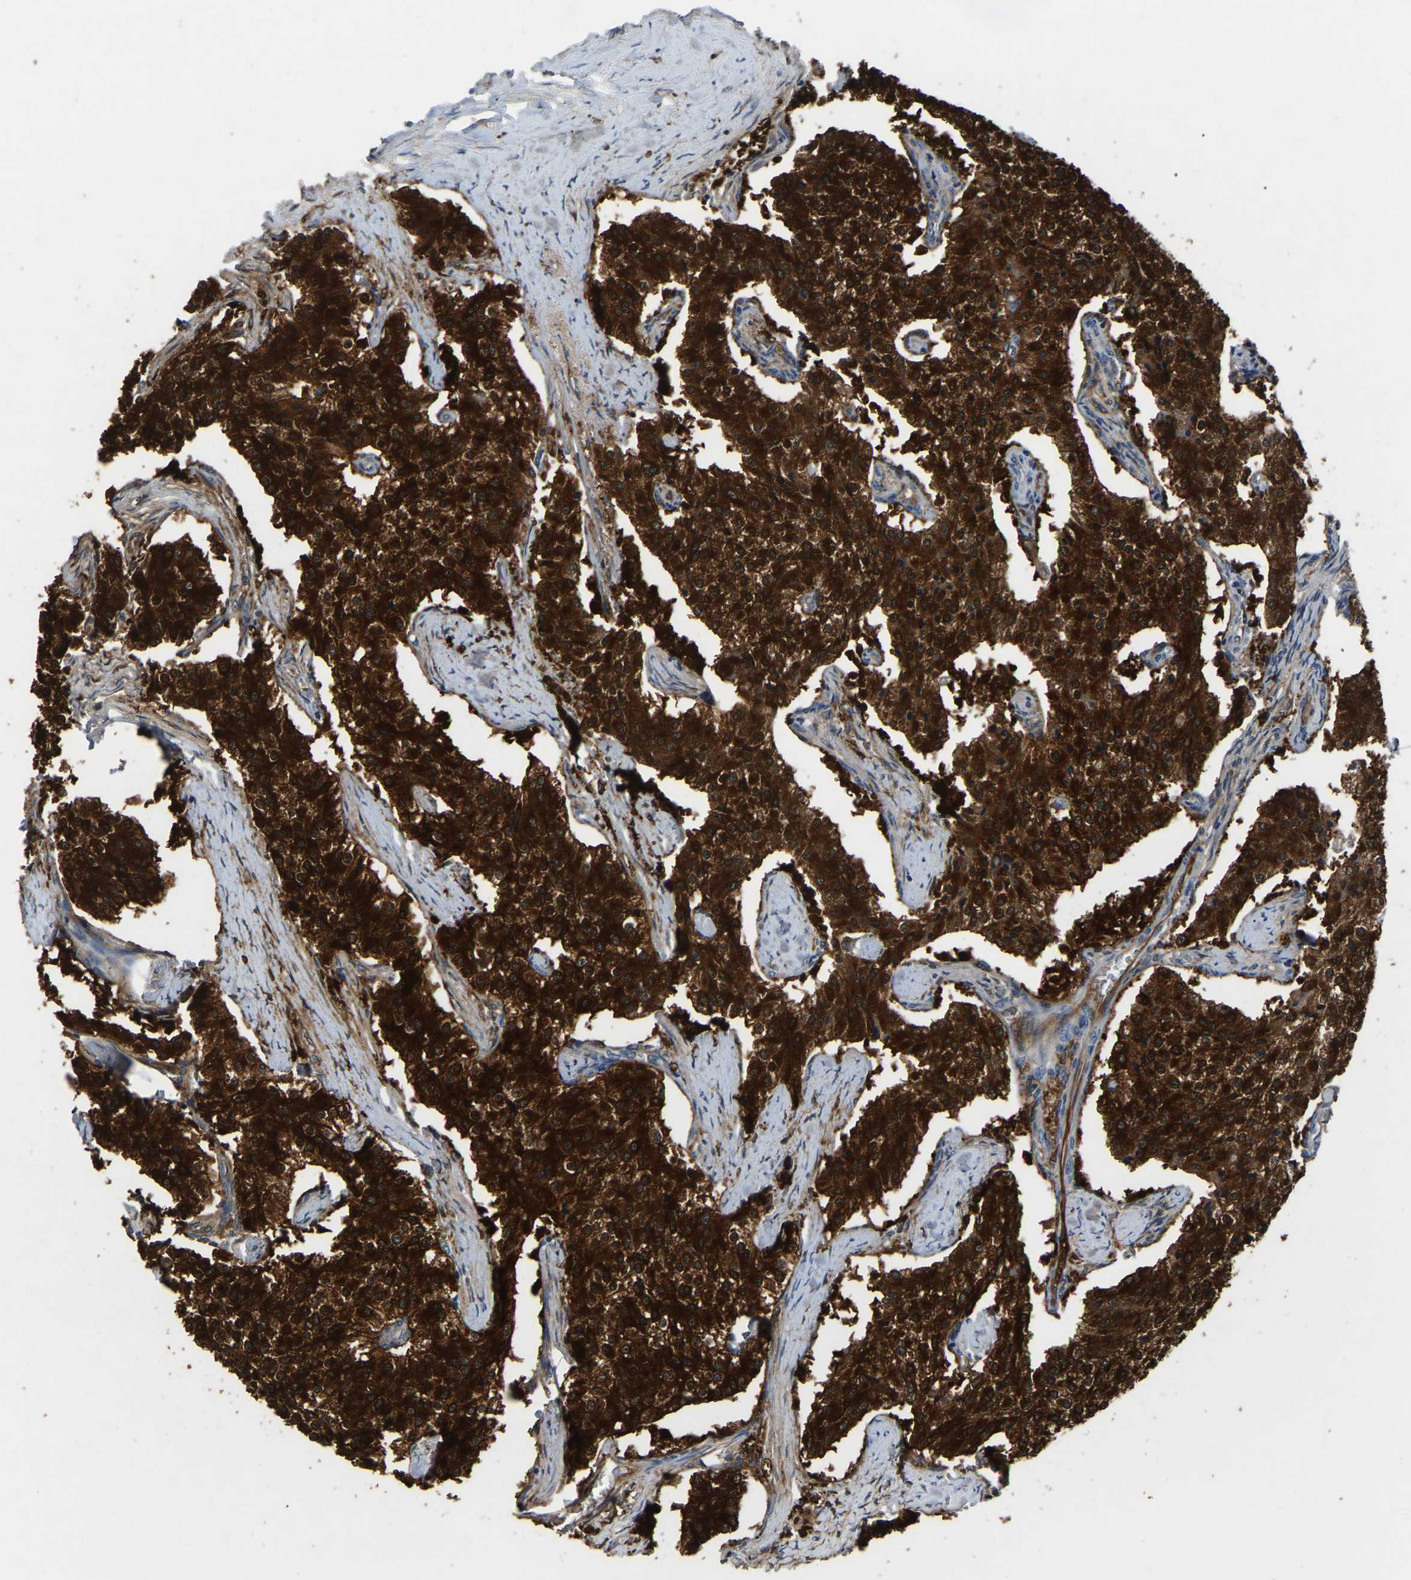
{"staining": {"intensity": "strong", "quantity": ">75%", "location": "cytoplasmic/membranous"}, "tissue": "carcinoid", "cell_type": "Tumor cells", "image_type": "cancer", "snomed": [{"axis": "morphology", "description": "Carcinoid, malignant, NOS"}, {"axis": "topography", "description": "Colon"}], "caption": "This image displays IHC staining of carcinoid, with high strong cytoplasmic/membranous staining in approximately >75% of tumor cells.", "gene": "ATG2B", "patient": {"sex": "female", "age": 52}}